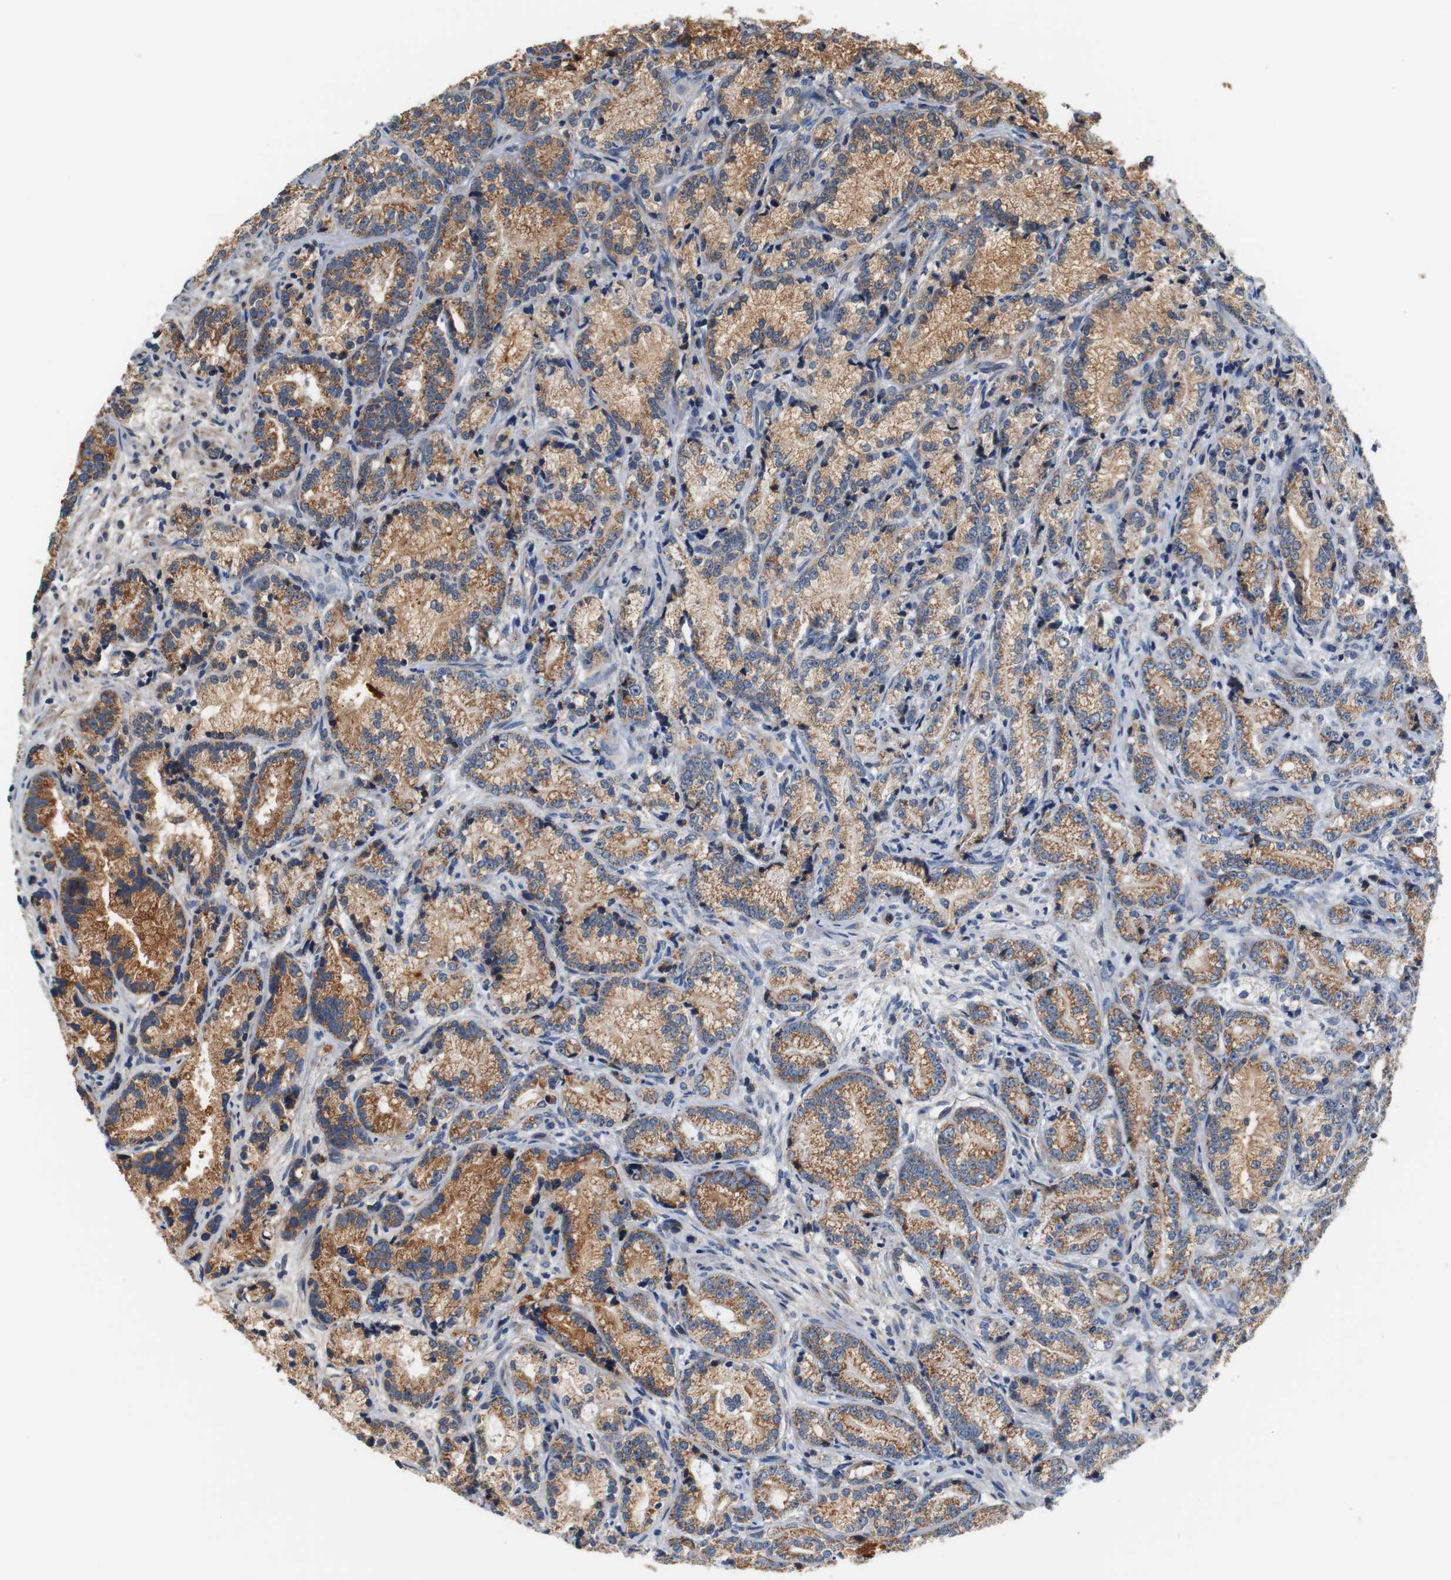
{"staining": {"intensity": "moderate", "quantity": ">75%", "location": "cytoplasmic/membranous"}, "tissue": "prostate cancer", "cell_type": "Tumor cells", "image_type": "cancer", "snomed": [{"axis": "morphology", "description": "Adenocarcinoma, Low grade"}, {"axis": "topography", "description": "Prostate"}], "caption": "The immunohistochemical stain shows moderate cytoplasmic/membranous positivity in tumor cells of prostate cancer tissue. (Stains: DAB in brown, nuclei in blue, Microscopy: brightfield microscopy at high magnification).", "gene": "LRP4", "patient": {"sex": "male", "age": 89}}